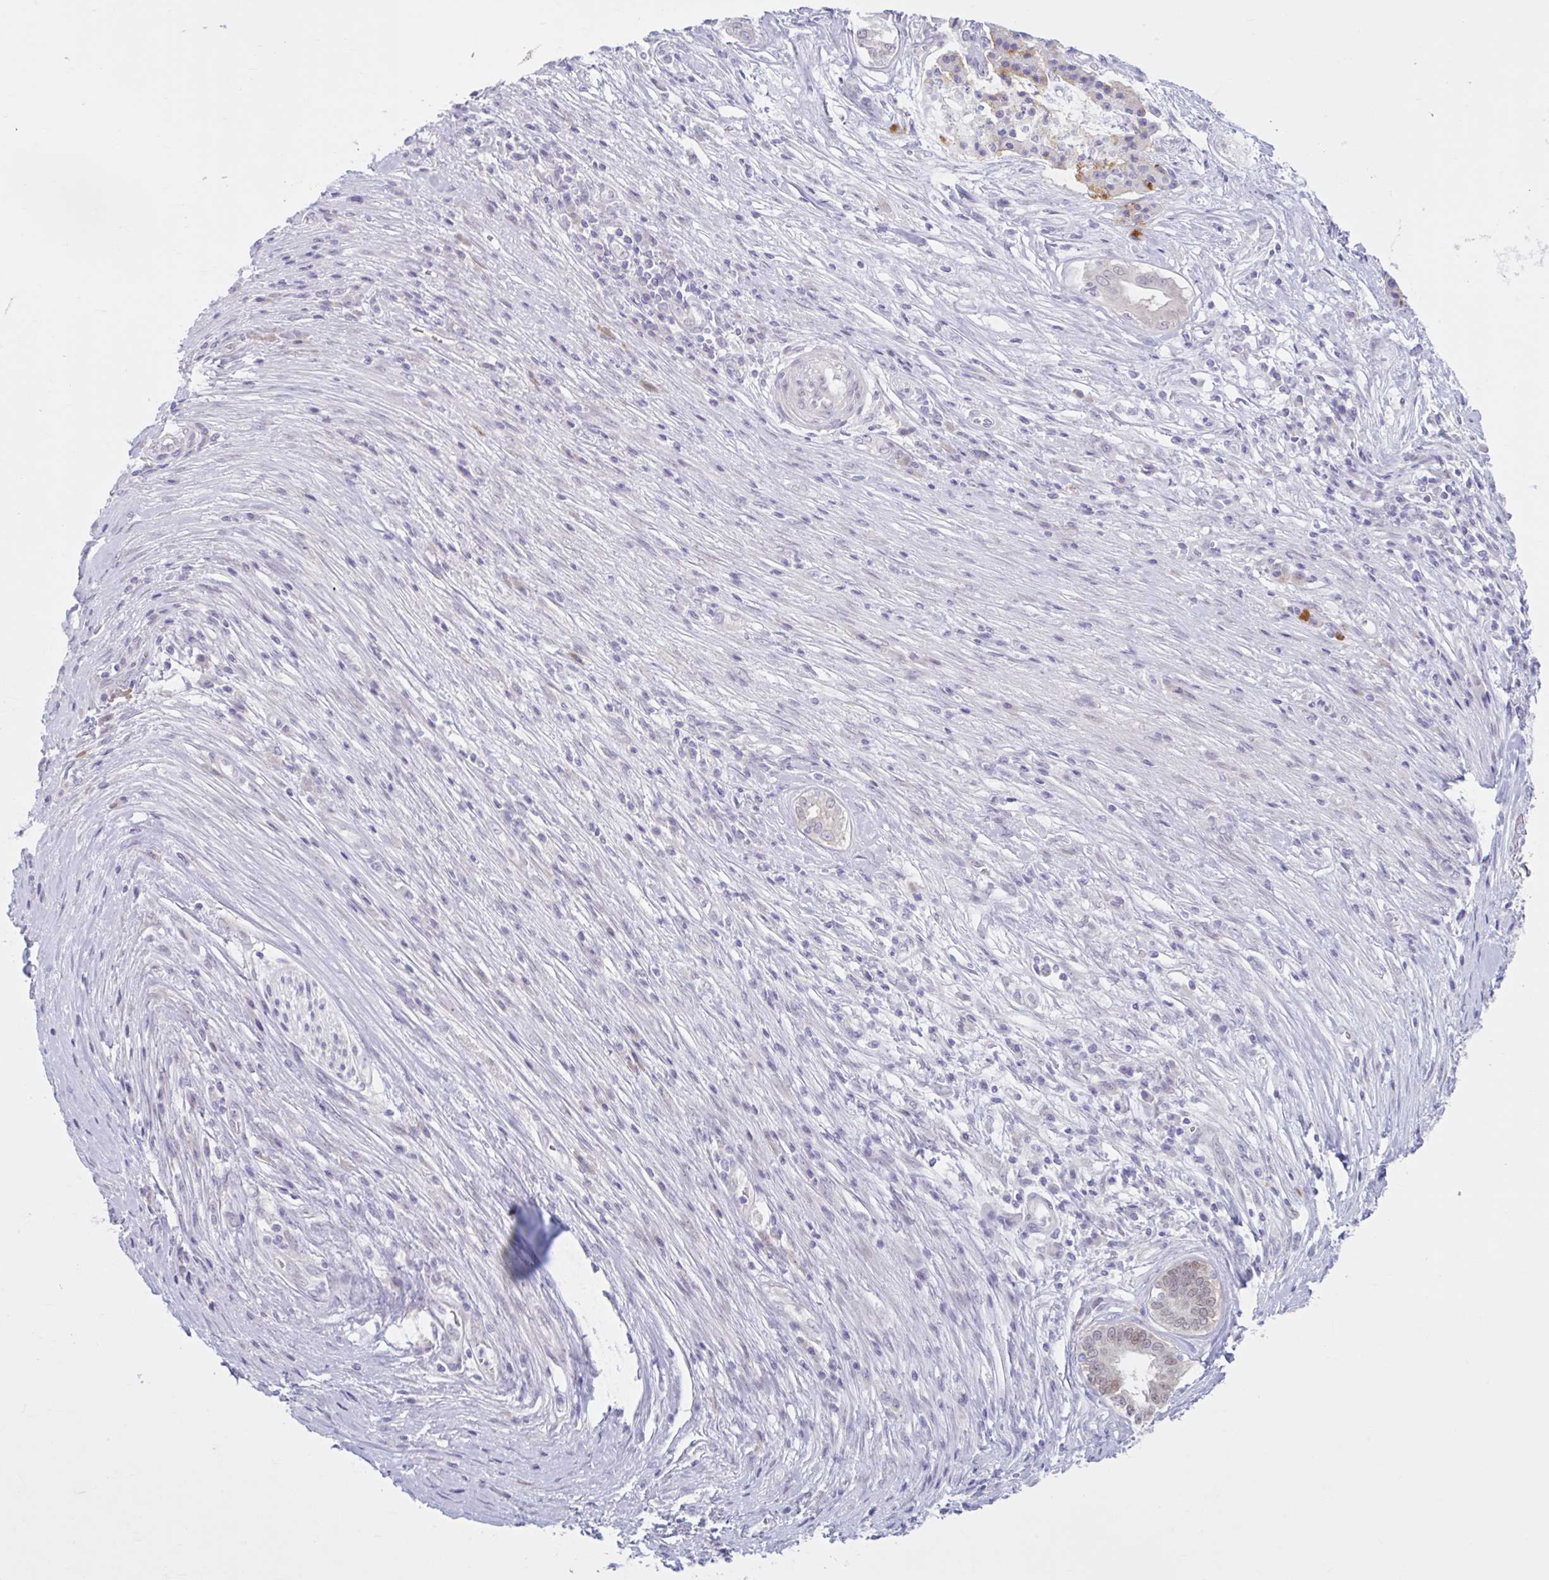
{"staining": {"intensity": "weak", "quantity": "<25%", "location": "nuclear"}, "tissue": "pancreatic cancer", "cell_type": "Tumor cells", "image_type": "cancer", "snomed": [{"axis": "morphology", "description": "Adenocarcinoma, NOS"}, {"axis": "topography", "description": "Pancreas"}], "caption": "An image of human pancreatic cancer (adenocarcinoma) is negative for staining in tumor cells.", "gene": "FAM153A", "patient": {"sex": "male", "age": 63}}